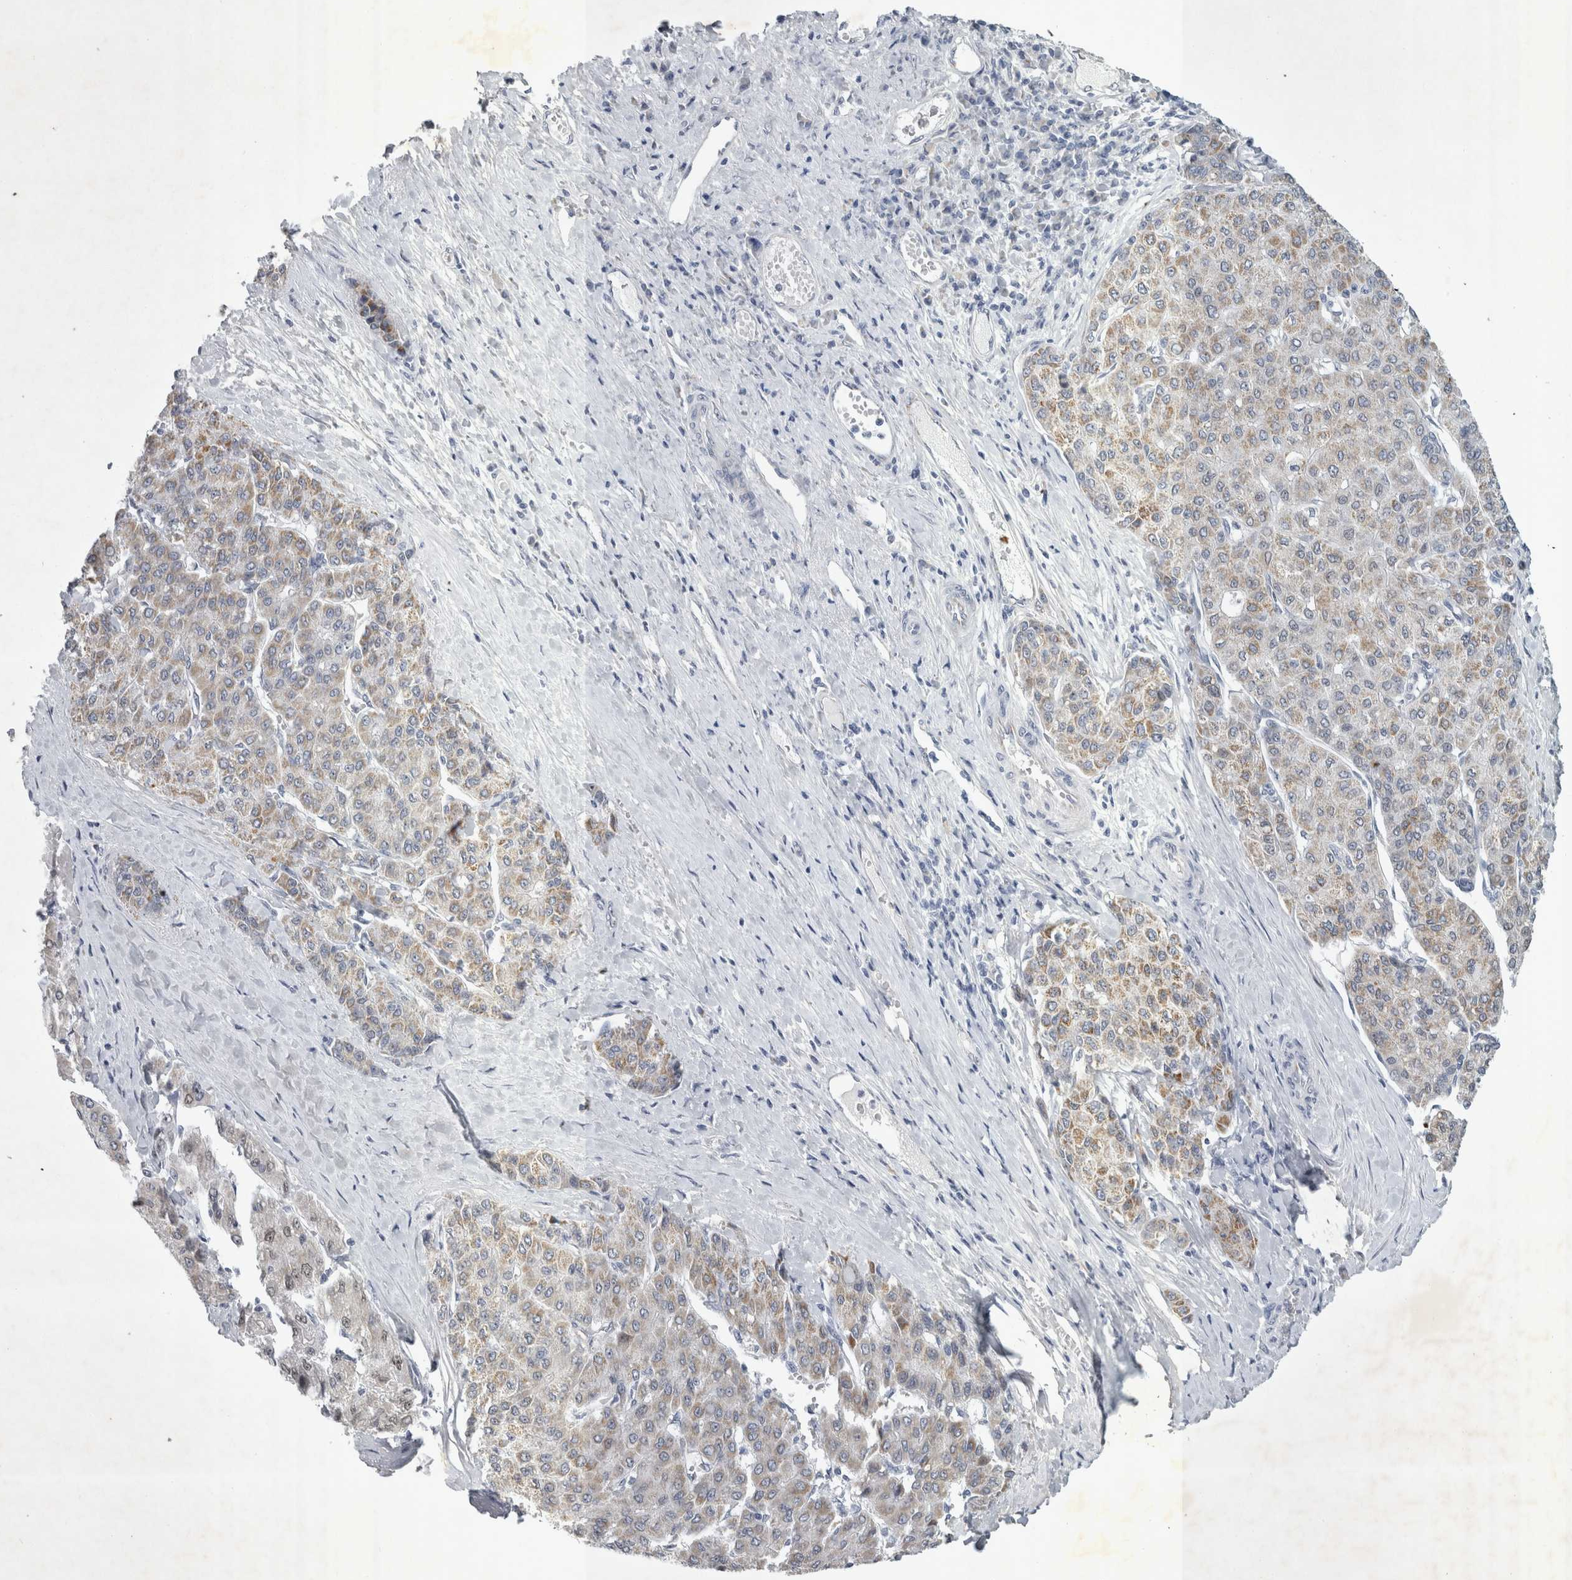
{"staining": {"intensity": "weak", "quantity": "25%-75%", "location": "cytoplasmic/membranous"}, "tissue": "liver cancer", "cell_type": "Tumor cells", "image_type": "cancer", "snomed": [{"axis": "morphology", "description": "Carcinoma, Hepatocellular, NOS"}, {"axis": "topography", "description": "Liver"}], "caption": "Weak cytoplasmic/membranous staining for a protein is appreciated in about 25%-75% of tumor cells of liver cancer using immunohistochemistry (IHC).", "gene": "FXYD7", "patient": {"sex": "male", "age": 65}}